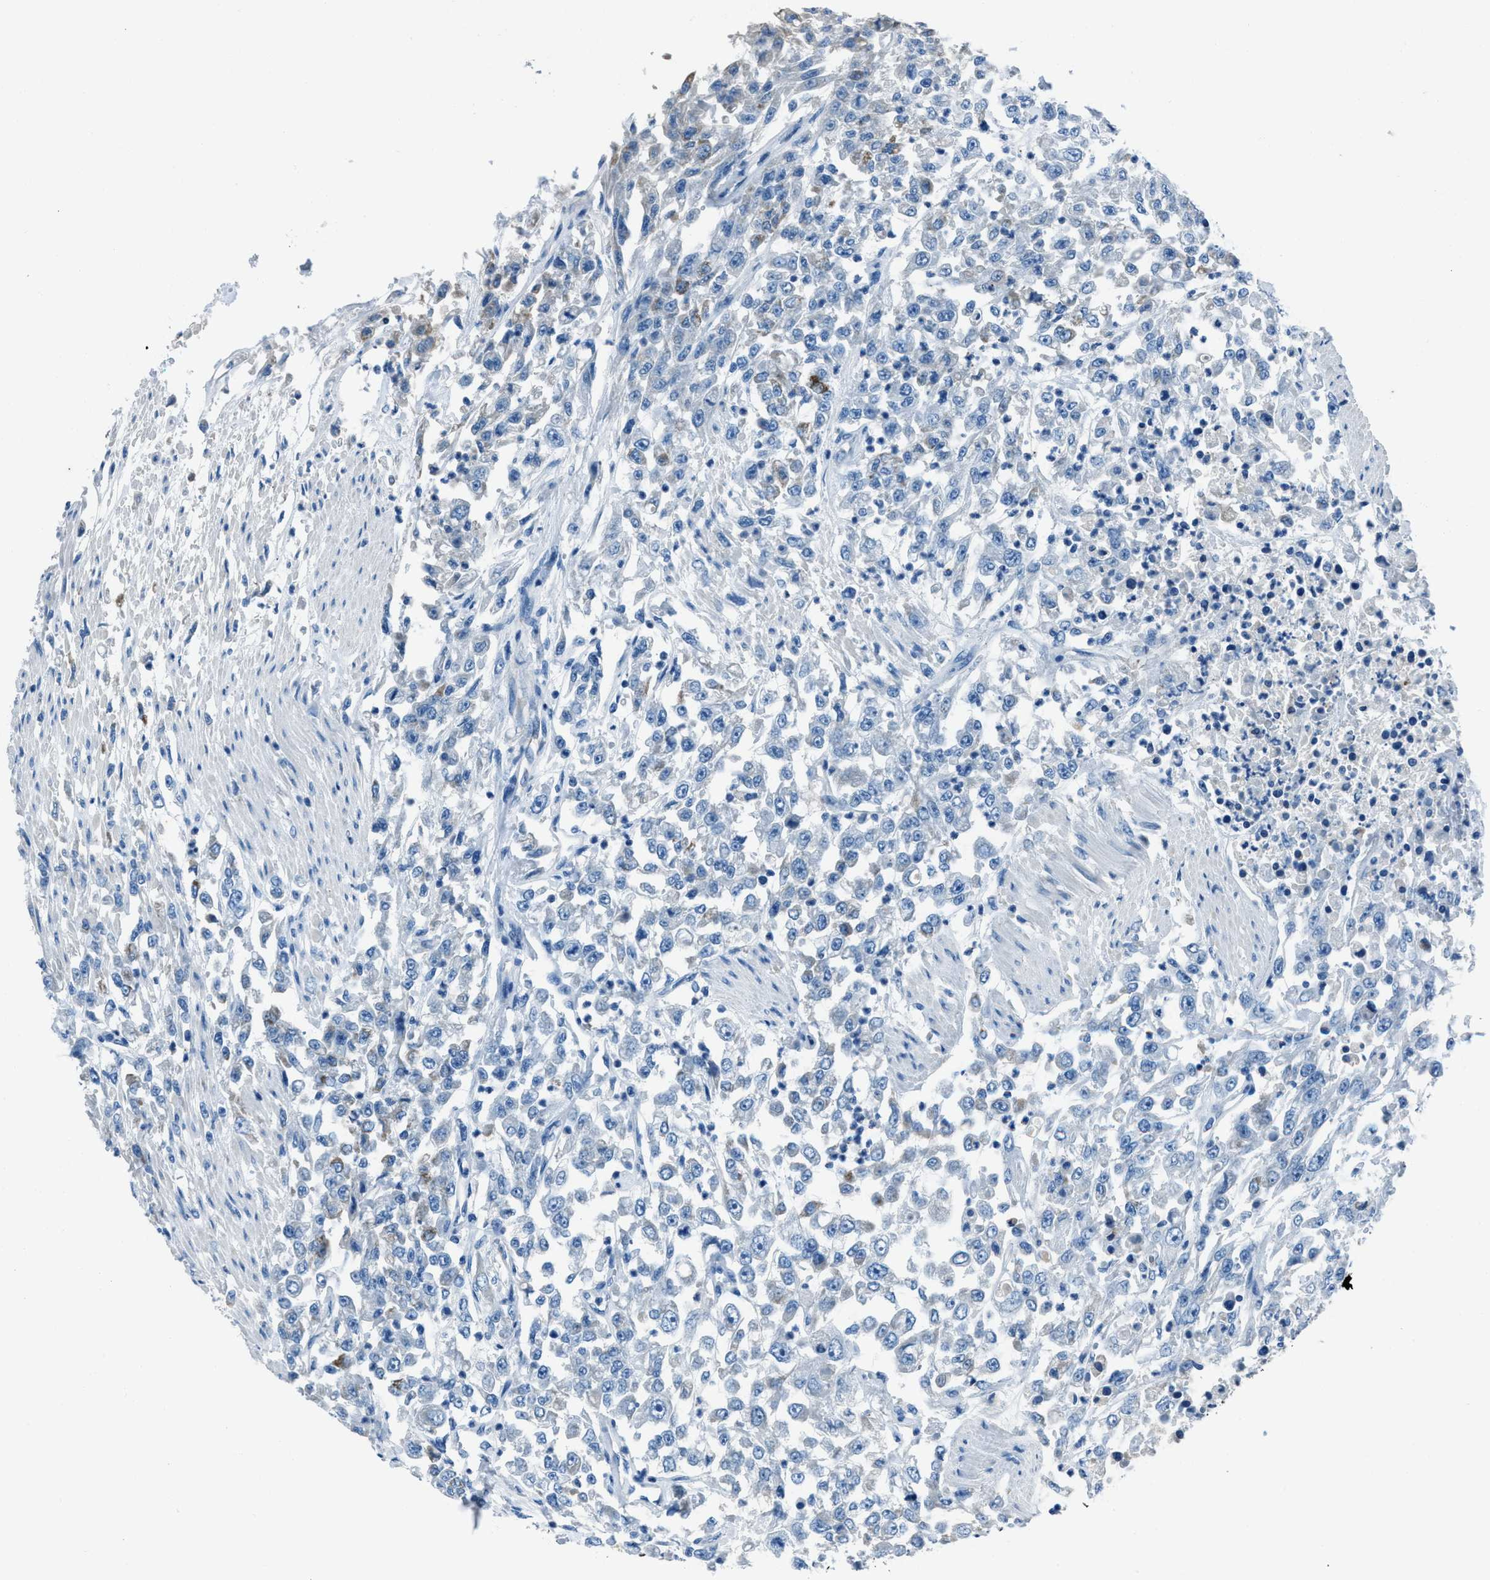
{"staining": {"intensity": "negative", "quantity": "none", "location": "none"}, "tissue": "urothelial cancer", "cell_type": "Tumor cells", "image_type": "cancer", "snomed": [{"axis": "morphology", "description": "Urothelial carcinoma, High grade"}, {"axis": "topography", "description": "Urinary bladder"}], "caption": "Tumor cells show no significant protein positivity in urothelial cancer.", "gene": "AMACR", "patient": {"sex": "male", "age": 46}}